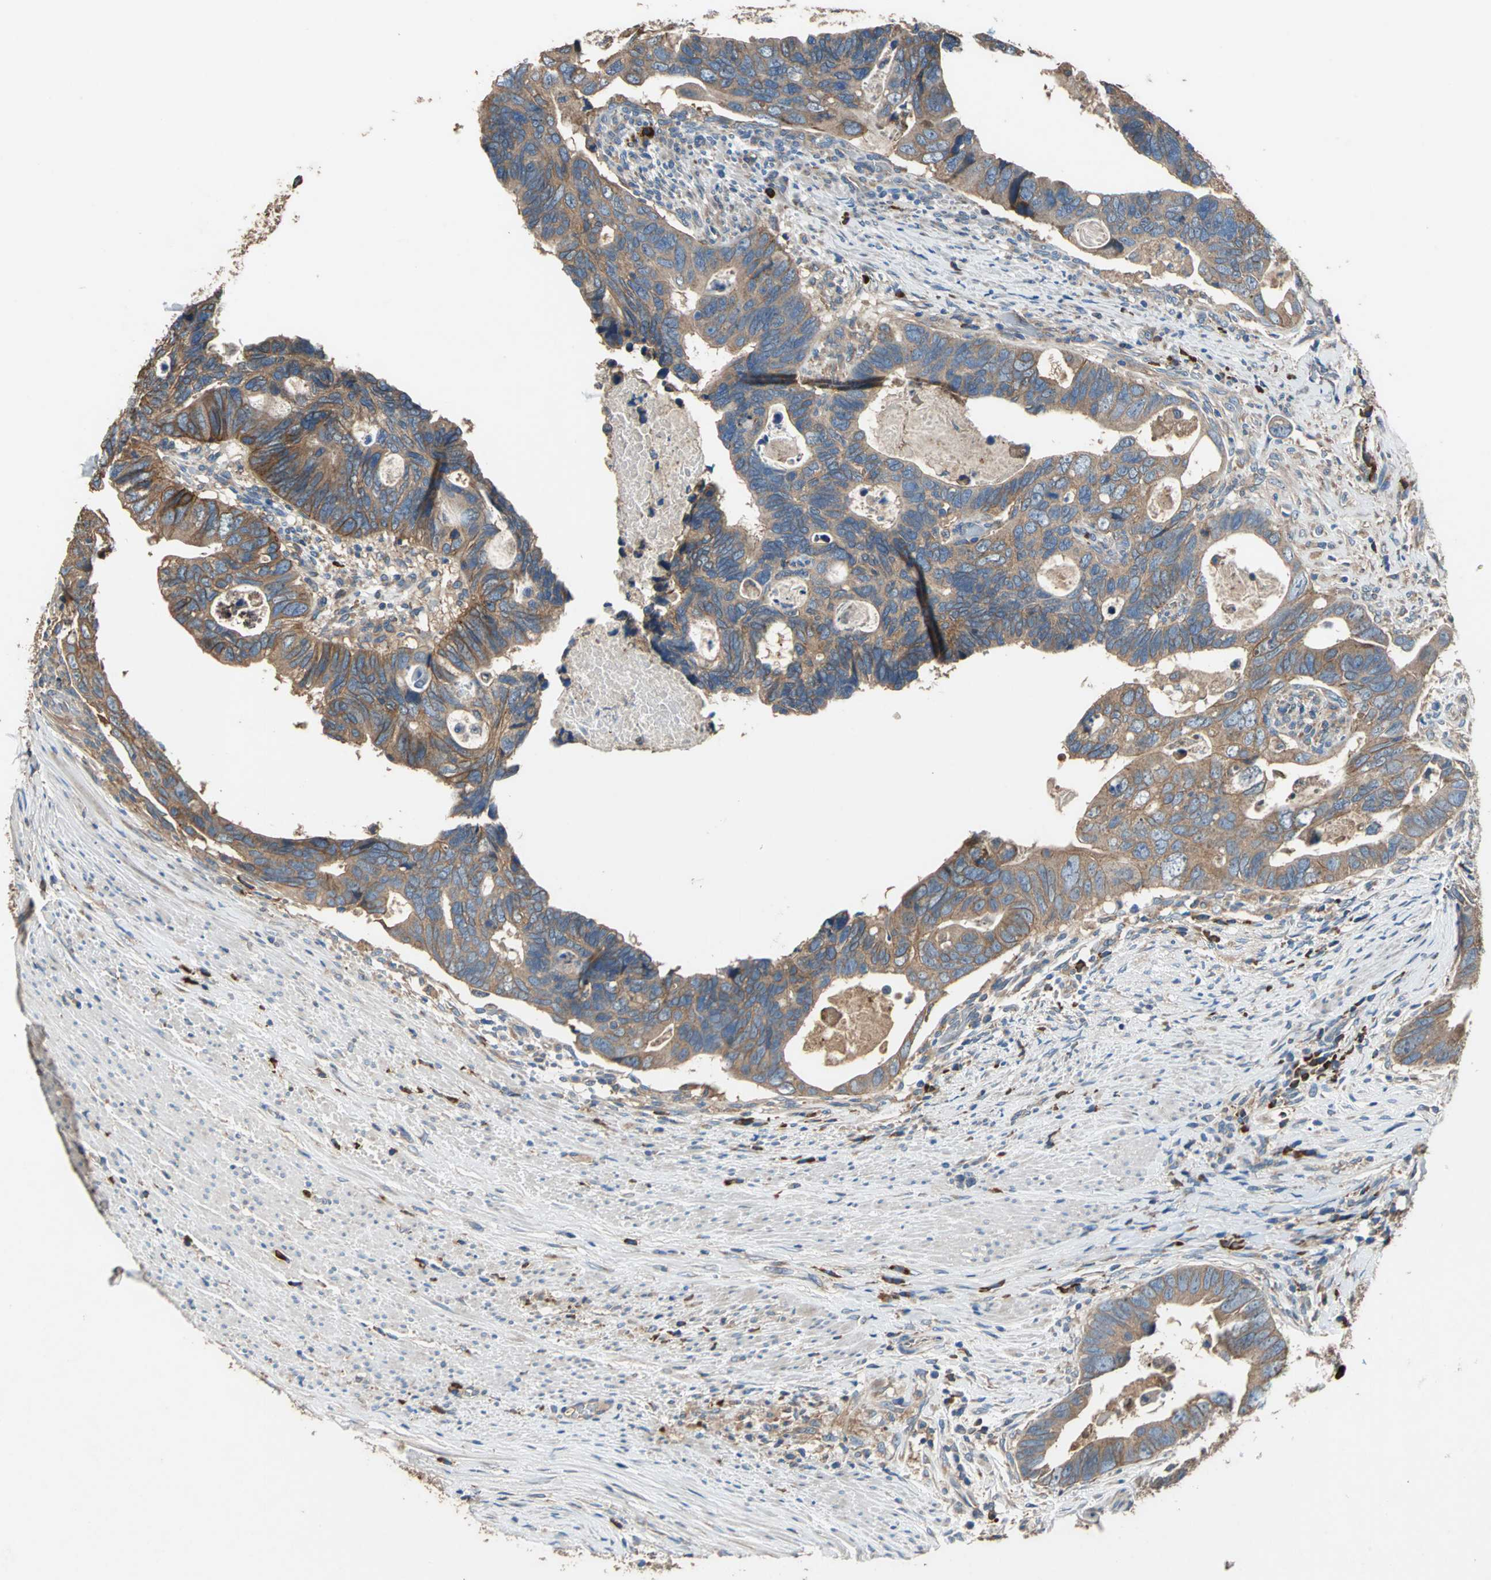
{"staining": {"intensity": "moderate", "quantity": ">75%", "location": "cytoplasmic/membranous"}, "tissue": "colorectal cancer", "cell_type": "Tumor cells", "image_type": "cancer", "snomed": [{"axis": "morphology", "description": "Adenocarcinoma, NOS"}, {"axis": "topography", "description": "Rectum"}], "caption": "IHC of adenocarcinoma (colorectal) exhibits medium levels of moderate cytoplasmic/membranous staining in about >75% of tumor cells.", "gene": "HEPH", "patient": {"sex": "male", "age": 53}}